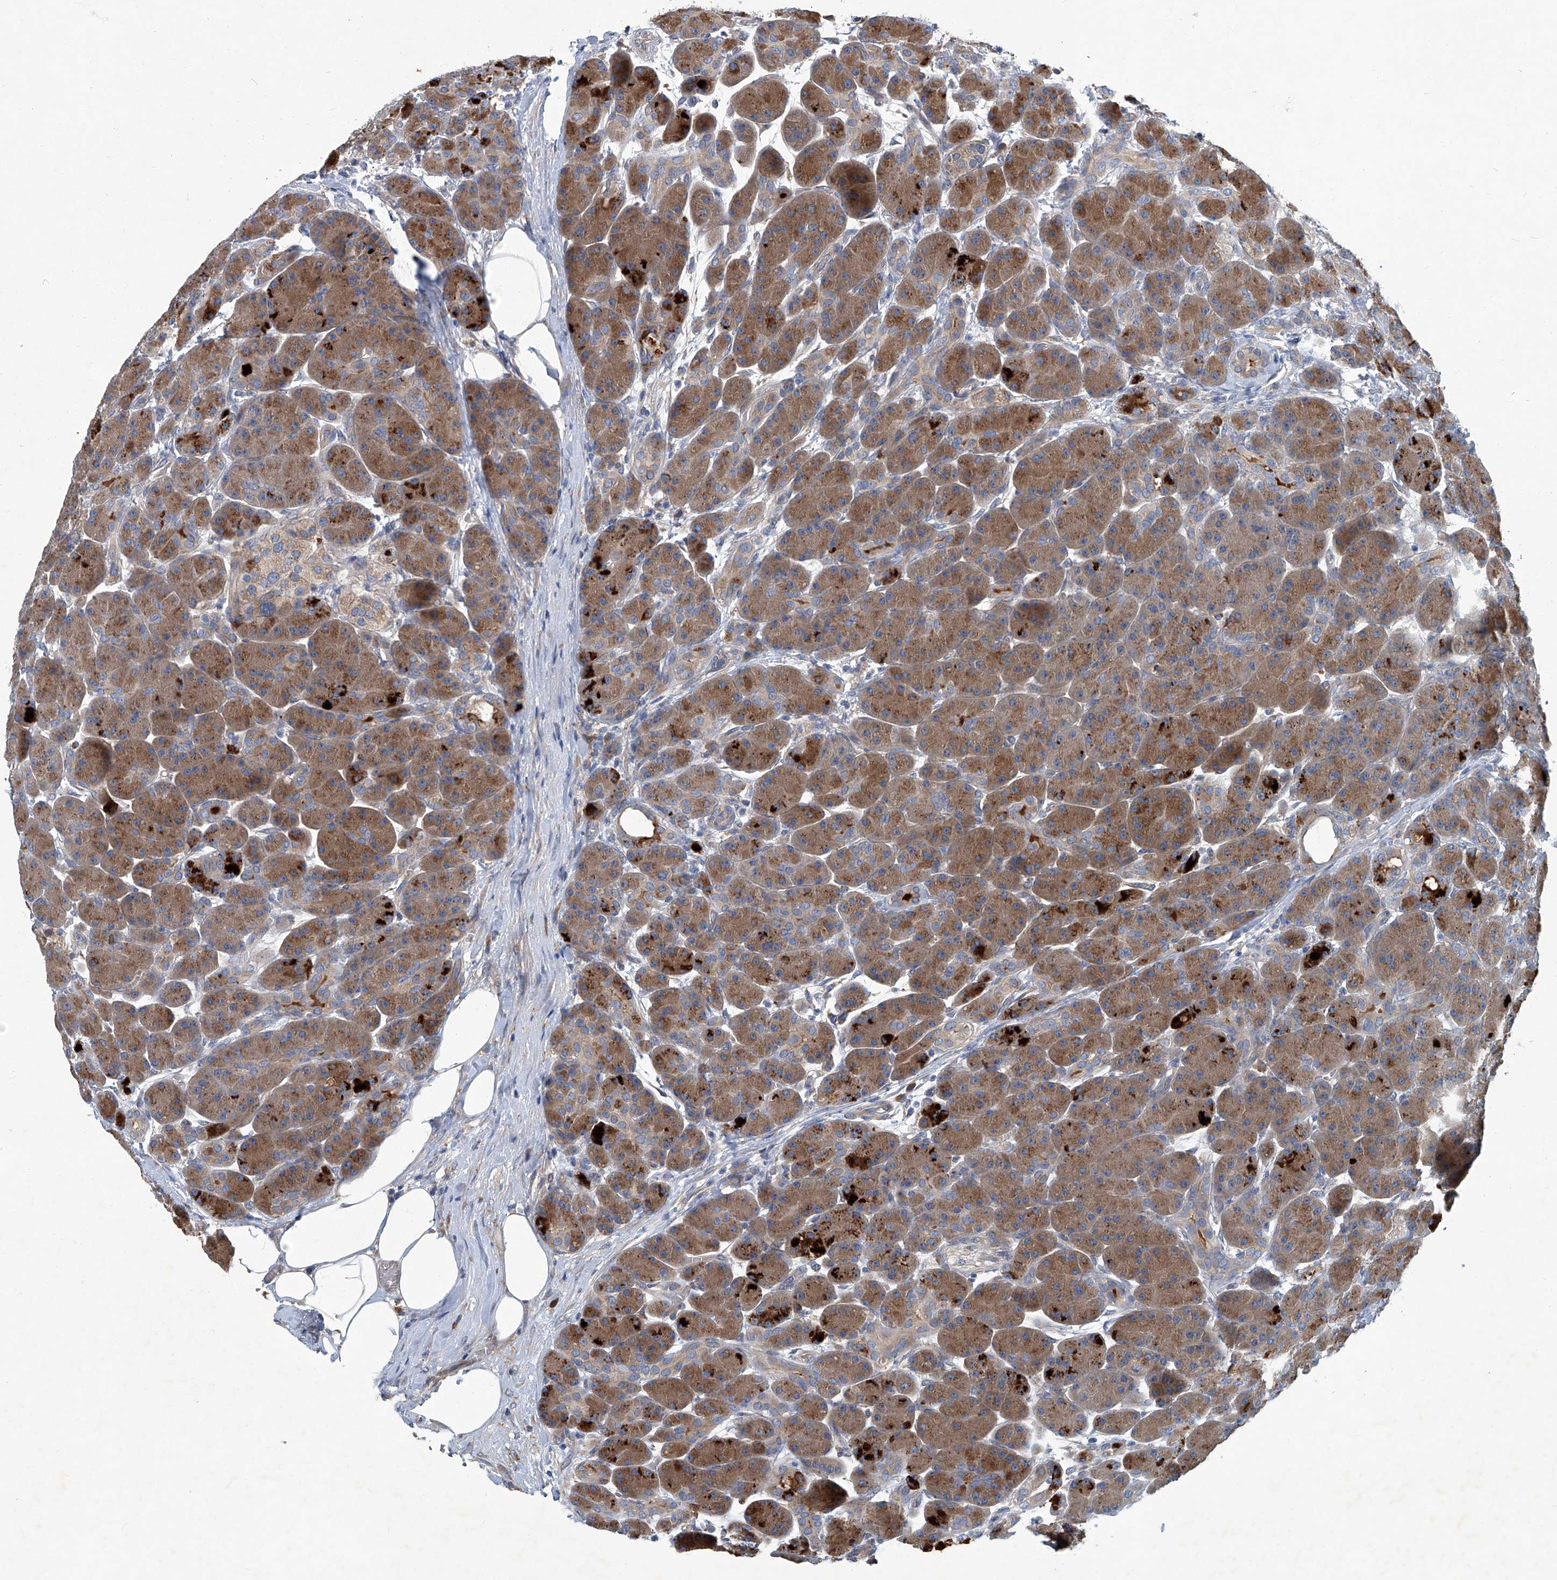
{"staining": {"intensity": "strong", "quantity": ">75%", "location": "cytoplasmic/membranous"}, "tissue": "pancreas", "cell_type": "Exocrine glandular cells", "image_type": "normal", "snomed": [{"axis": "morphology", "description": "Normal tissue, NOS"}, {"axis": "topography", "description": "Pancreas"}], "caption": "Immunohistochemical staining of normal pancreas shows strong cytoplasmic/membranous protein staining in about >75% of exocrine glandular cells.", "gene": "SLC26A11", "patient": {"sex": "male", "age": 63}}